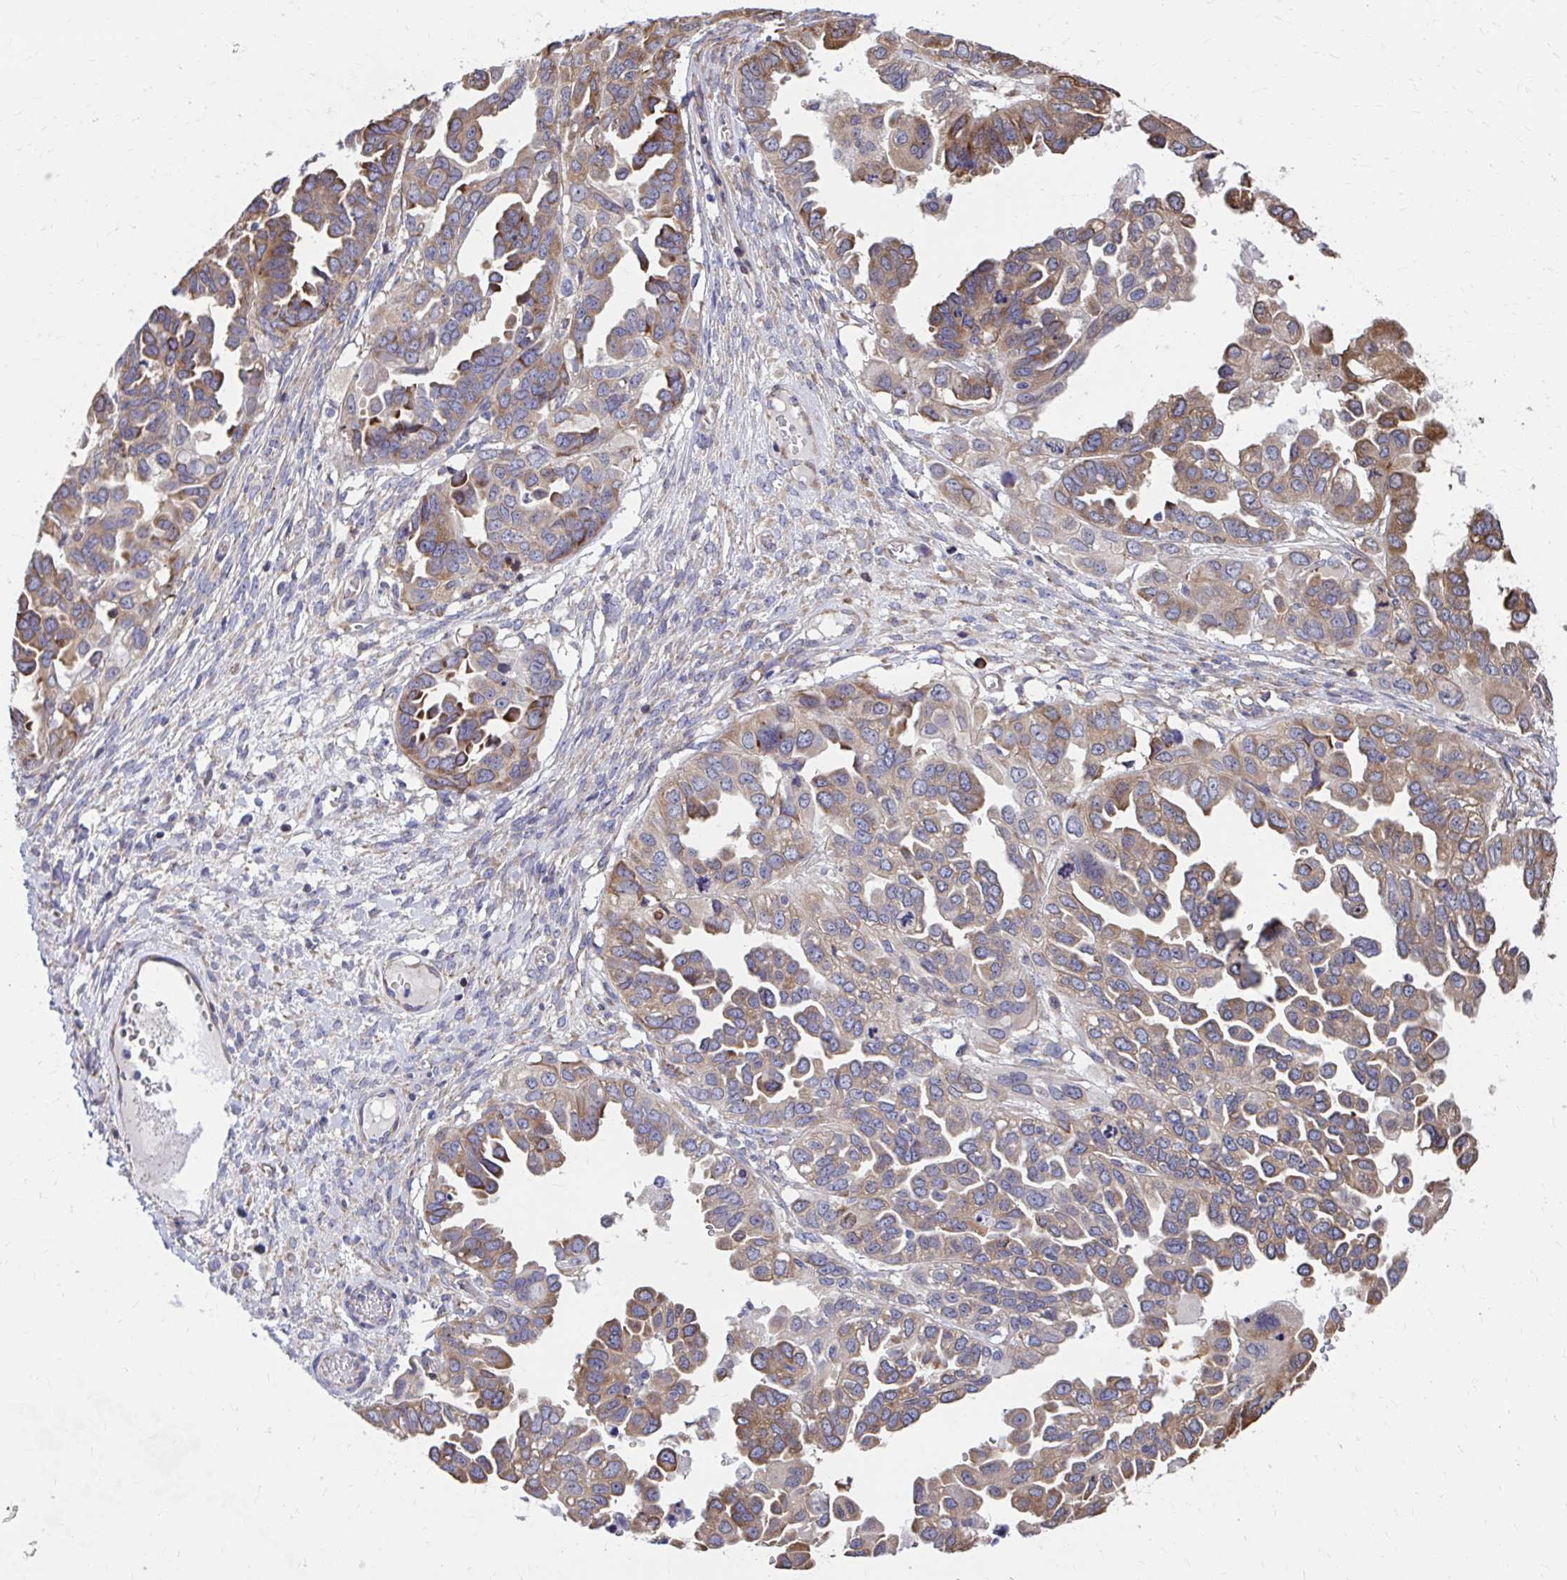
{"staining": {"intensity": "moderate", "quantity": ">75%", "location": "cytoplasmic/membranous"}, "tissue": "ovarian cancer", "cell_type": "Tumor cells", "image_type": "cancer", "snomed": [{"axis": "morphology", "description": "Cystadenocarcinoma, serous, NOS"}, {"axis": "topography", "description": "Ovary"}], "caption": "A micrograph of ovarian serous cystadenocarcinoma stained for a protein exhibits moderate cytoplasmic/membranous brown staining in tumor cells. (Brightfield microscopy of DAB IHC at high magnification).", "gene": "ZNF778", "patient": {"sex": "female", "age": 53}}